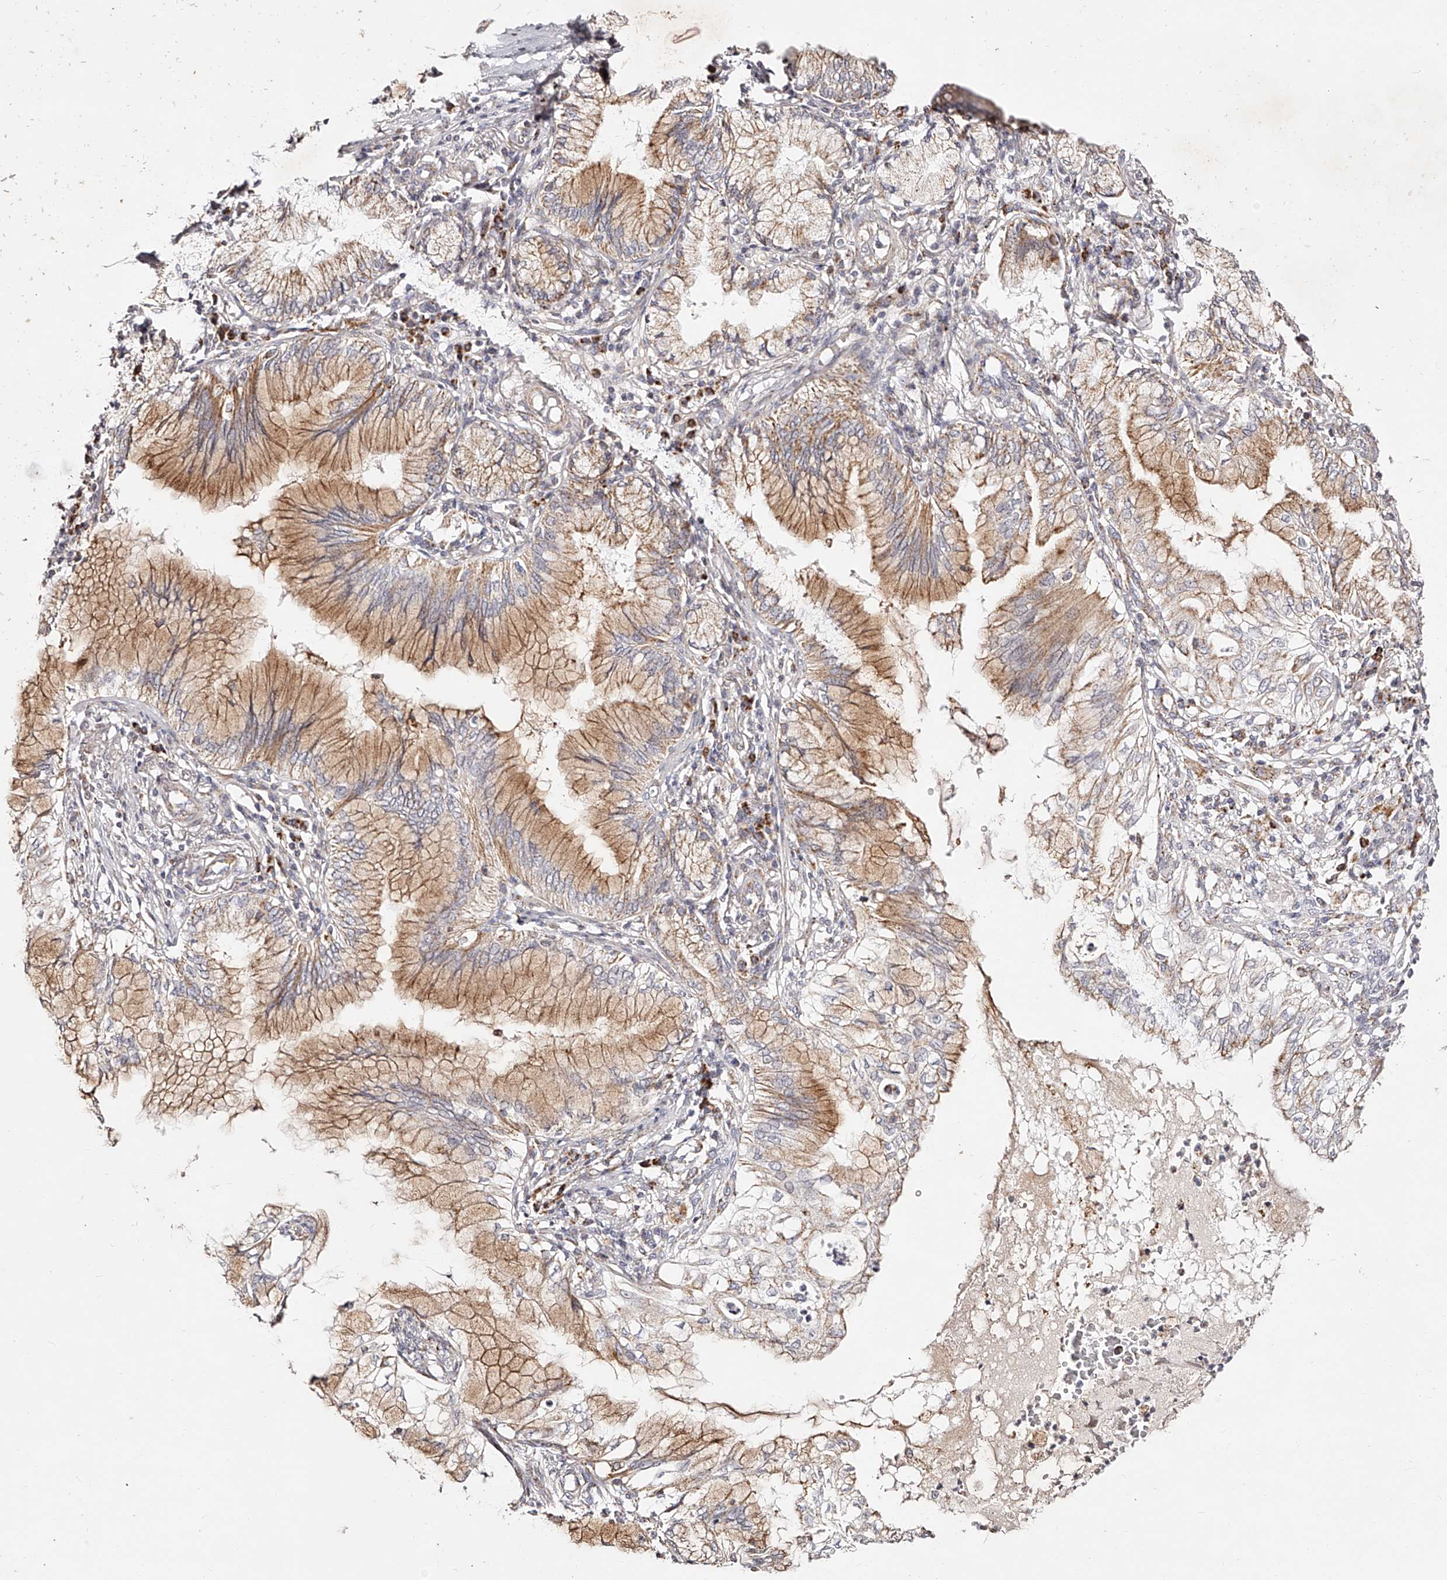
{"staining": {"intensity": "moderate", "quantity": ">75%", "location": "cytoplasmic/membranous"}, "tissue": "lung cancer", "cell_type": "Tumor cells", "image_type": "cancer", "snomed": [{"axis": "morphology", "description": "Adenocarcinoma, NOS"}, {"axis": "topography", "description": "Lung"}], "caption": "Immunohistochemistry histopathology image of neoplastic tissue: lung cancer stained using immunohistochemistry (IHC) displays medium levels of moderate protein expression localized specifically in the cytoplasmic/membranous of tumor cells, appearing as a cytoplasmic/membranous brown color.", "gene": "NDUFV3", "patient": {"sex": "female", "age": 70}}